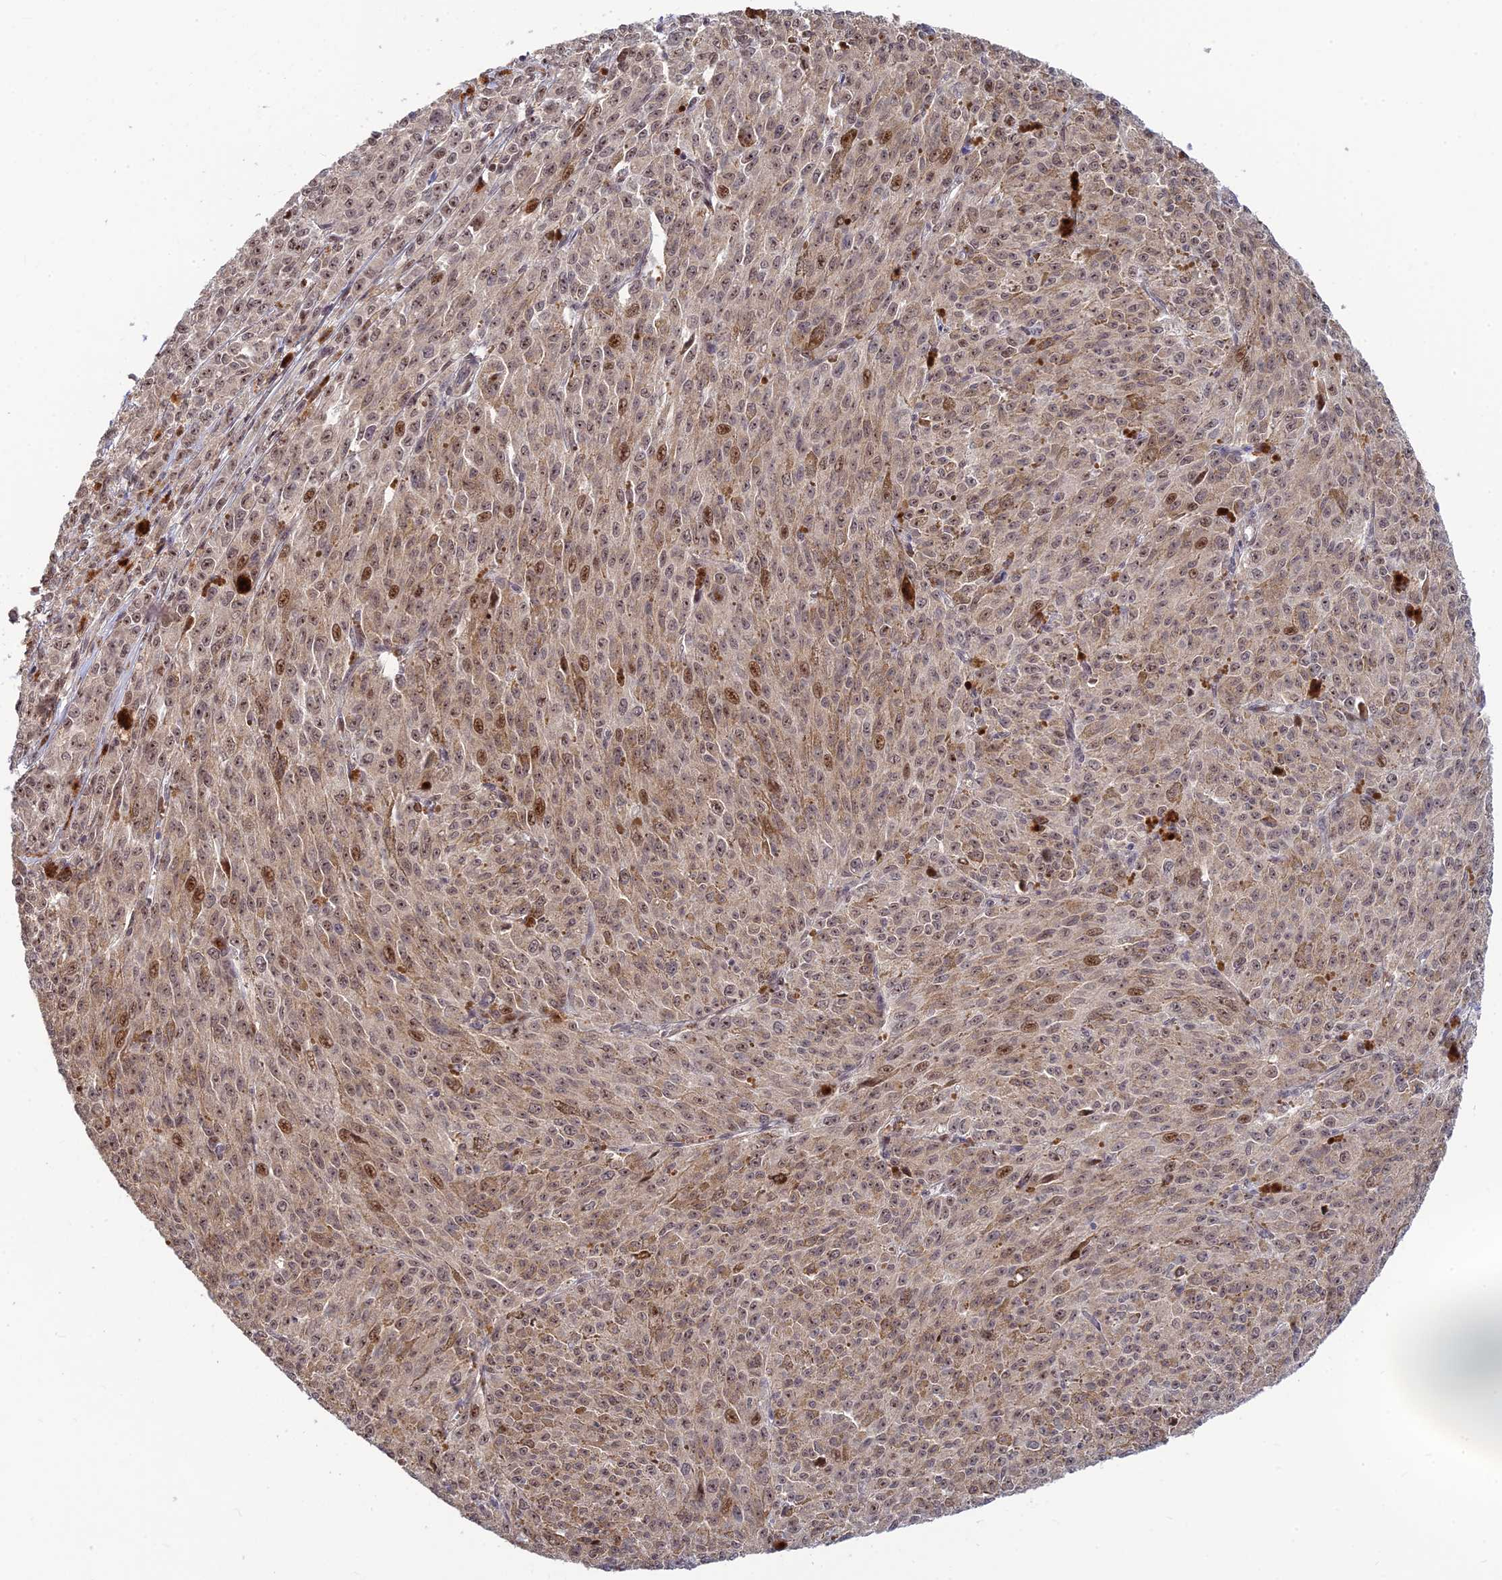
{"staining": {"intensity": "moderate", "quantity": "<25%", "location": "cytoplasmic/membranous,nuclear"}, "tissue": "melanoma", "cell_type": "Tumor cells", "image_type": "cancer", "snomed": [{"axis": "morphology", "description": "Malignant melanoma, NOS"}, {"axis": "topography", "description": "Skin"}], "caption": "This image reveals immunohistochemistry staining of human malignant melanoma, with low moderate cytoplasmic/membranous and nuclear positivity in approximately <25% of tumor cells.", "gene": "UFSP2", "patient": {"sex": "female", "age": 52}}